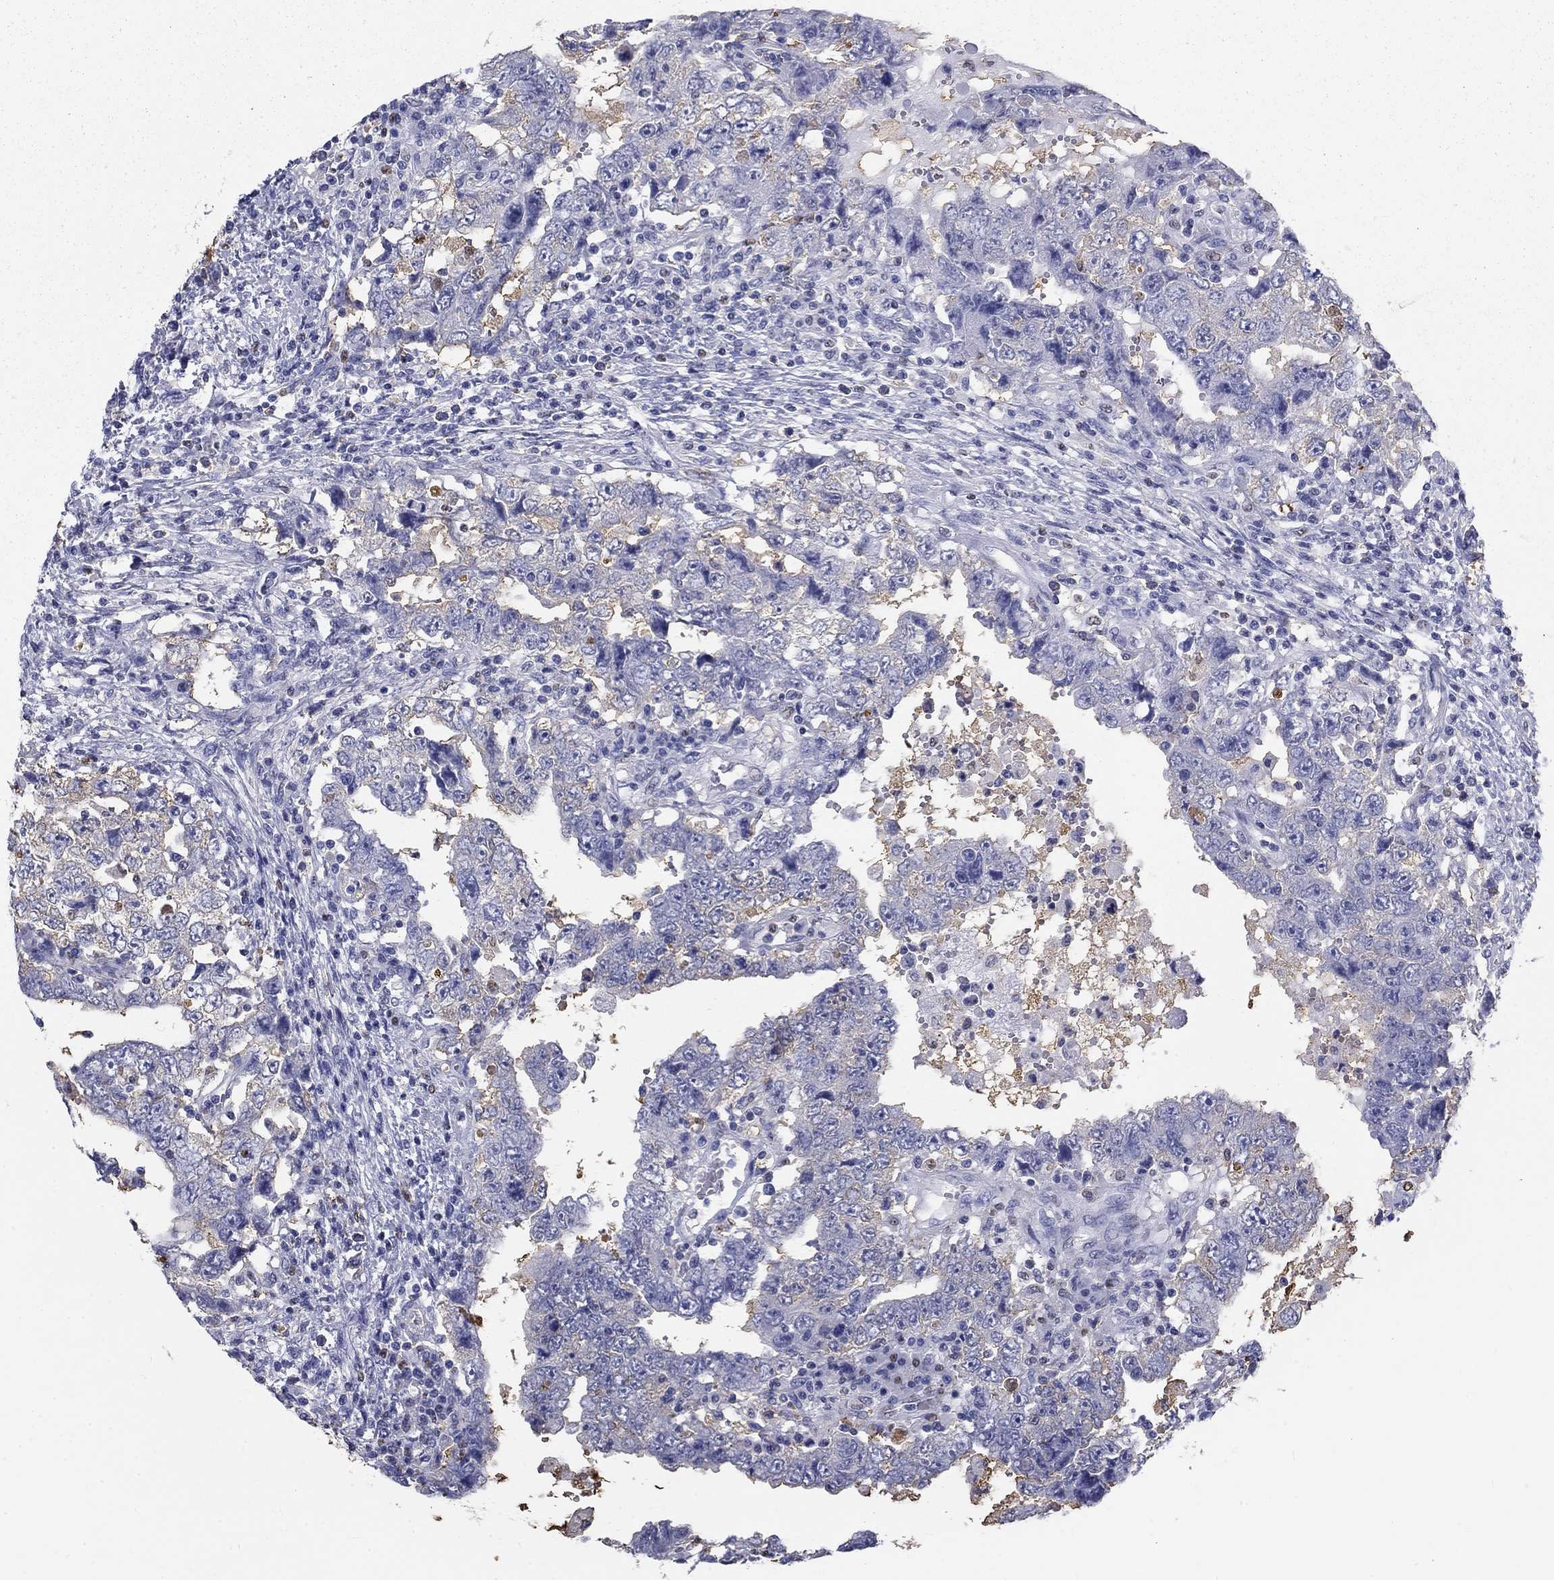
{"staining": {"intensity": "negative", "quantity": "none", "location": "none"}, "tissue": "testis cancer", "cell_type": "Tumor cells", "image_type": "cancer", "snomed": [{"axis": "morphology", "description": "Carcinoma, Embryonal, NOS"}, {"axis": "topography", "description": "Testis"}], "caption": "IHC of human testis cancer demonstrates no staining in tumor cells.", "gene": "IGSF8", "patient": {"sex": "male", "age": 26}}